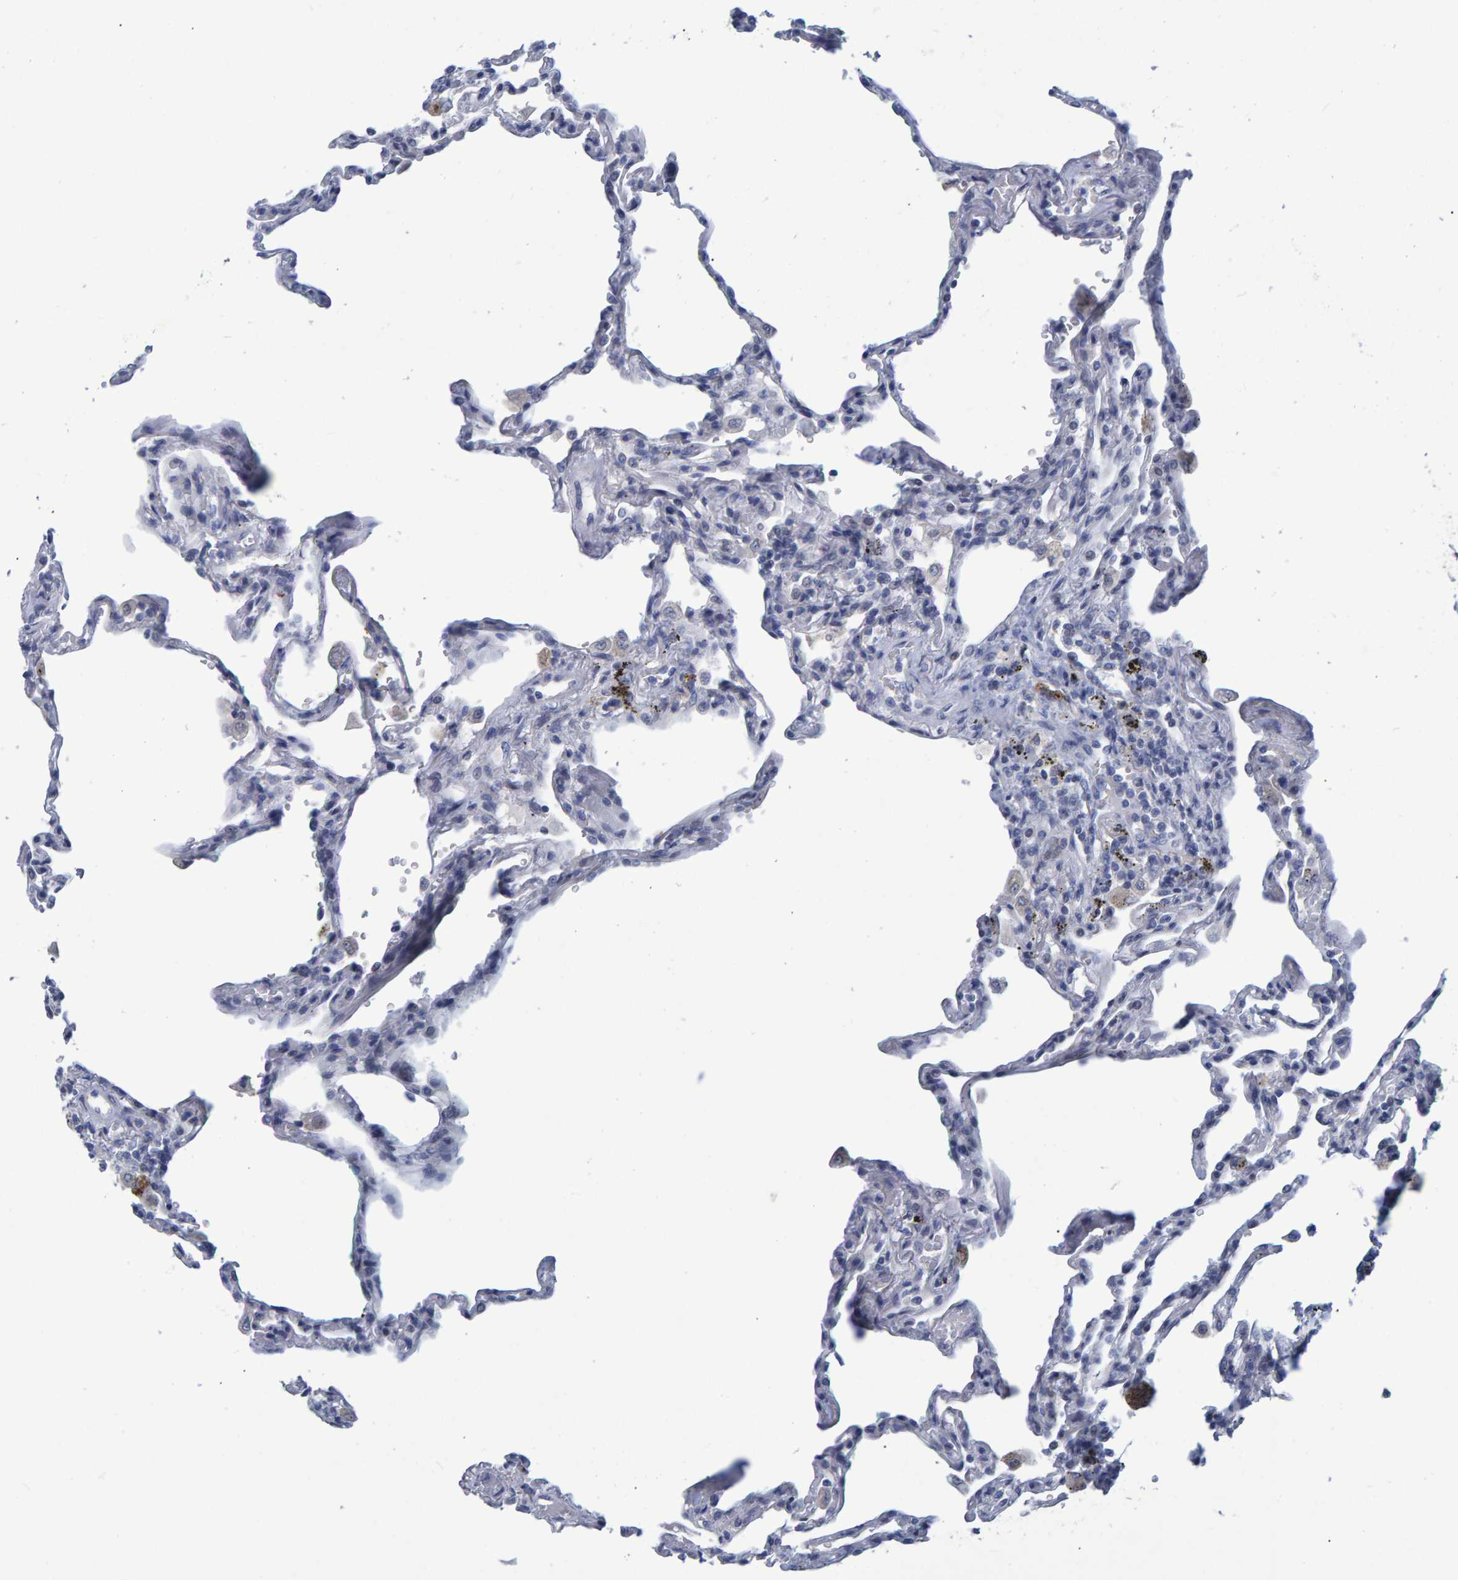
{"staining": {"intensity": "negative", "quantity": "none", "location": "none"}, "tissue": "lung", "cell_type": "Alveolar cells", "image_type": "normal", "snomed": [{"axis": "morphology", "description": "Normal tissue, NOS"}, {"axis": "topography", "description": "Lung"}], "caption": "The histopathology image demonstrates no significant positivity in alveolar cells of lung. The staining was performed using DAB to visualize the protein expression in brown, while the nuclei were stained in blue with hematoxylin (Magnification: 20x).", "gene": "PROCA1", "patient": {"sex": "male", "age": 59}}